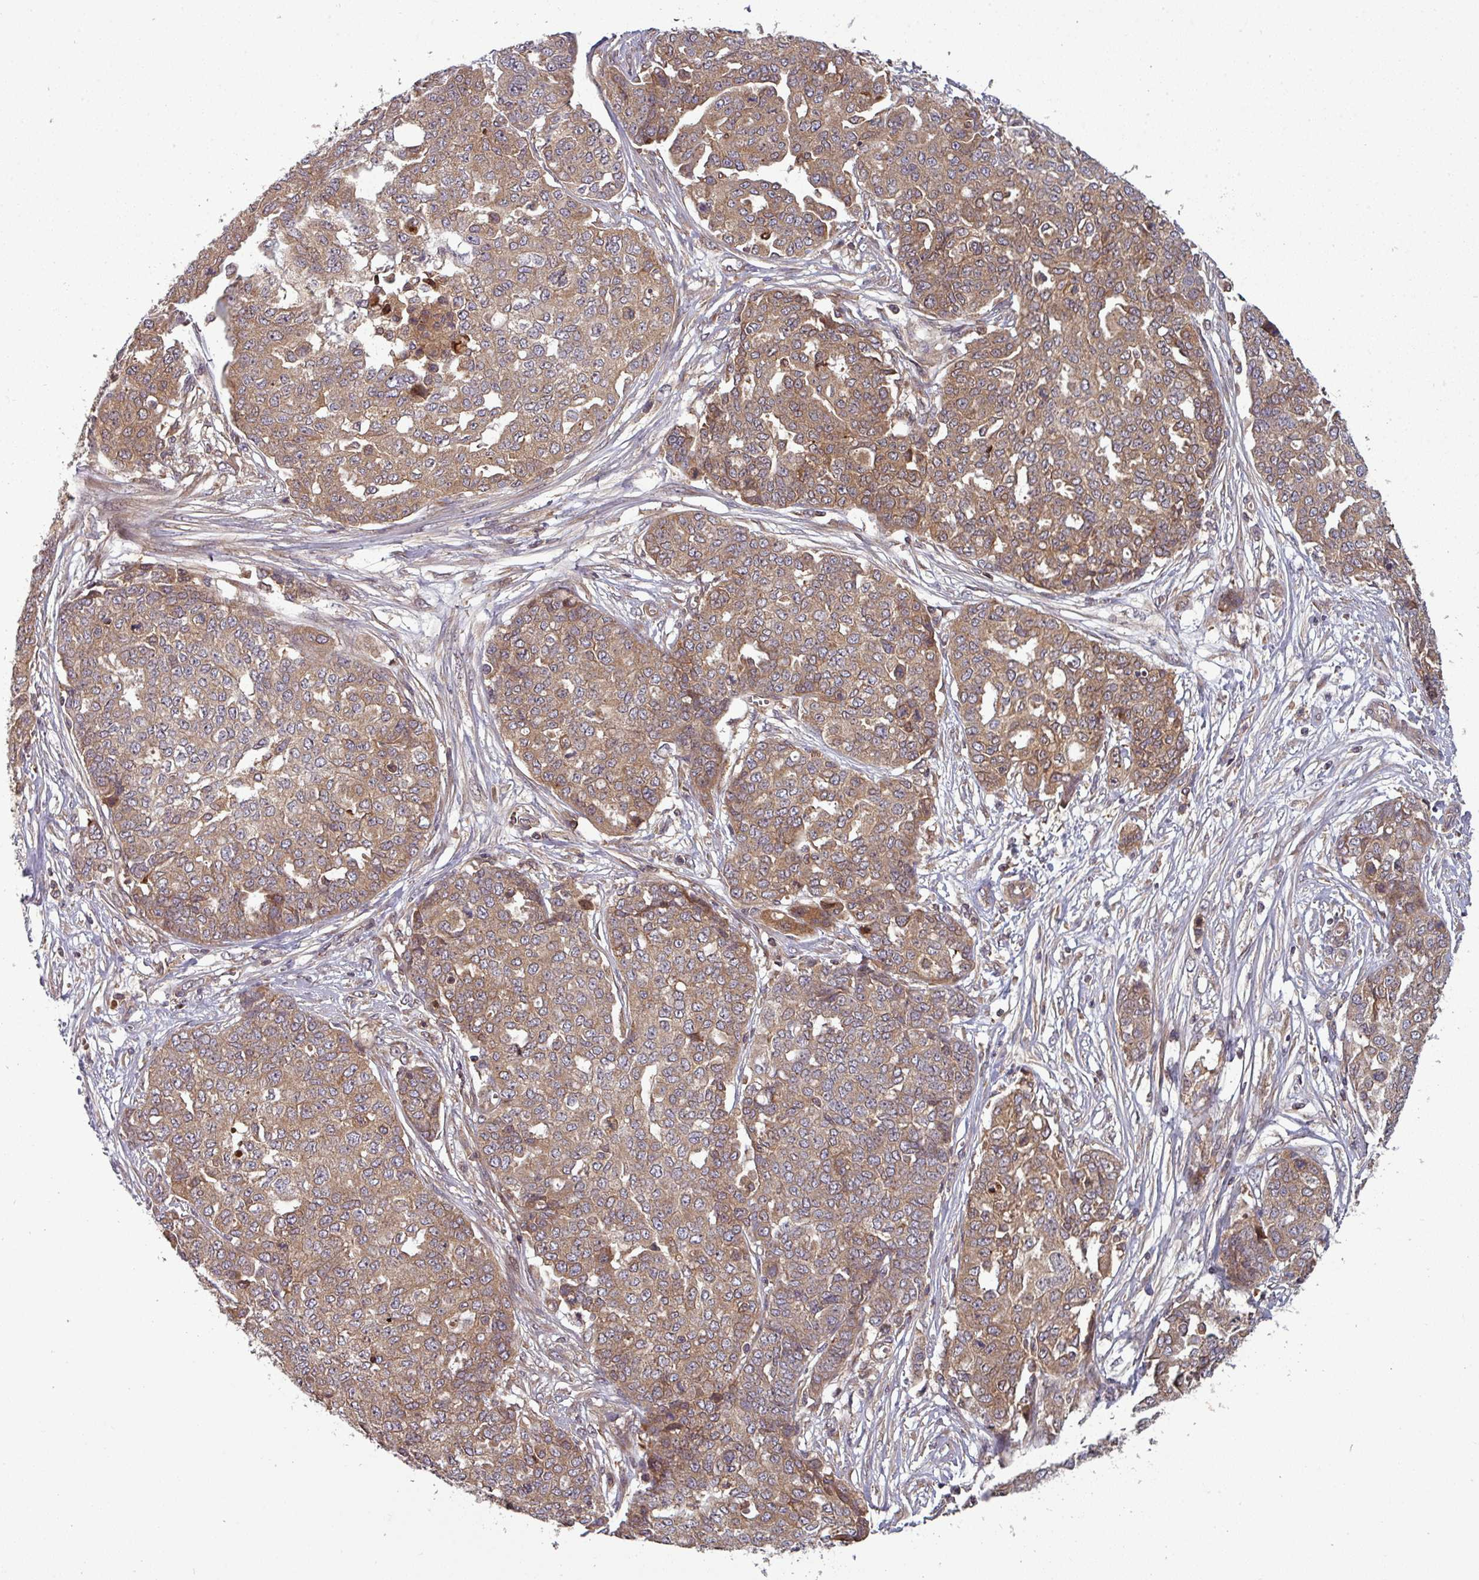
{"staining": {"intensity": "moderate", "quantity": ">75%", "location": "cytoplasmic/membranous"}, "tissue": "ovarian cancer", "cell_type": "Tumor cells", "image_type": "cancer", "snomed": [{"axis": "morphology", "description": "Cystadenocarcinoma, serous, NOS"}, {"axis": "topography", "description": "Soft tissue"}, {"axis": "topography", "description": "Ovary"}], "caption": "Tumor cells exhibit medium levels of moderate cytoplasmic/membranous expression in approximately >75% of cells in human ovarian serous cystadenocarcinoma. Nuclei are stained in blue.", "gene": "GSKIP", "patient": {"sex": "female", "age": 57}}